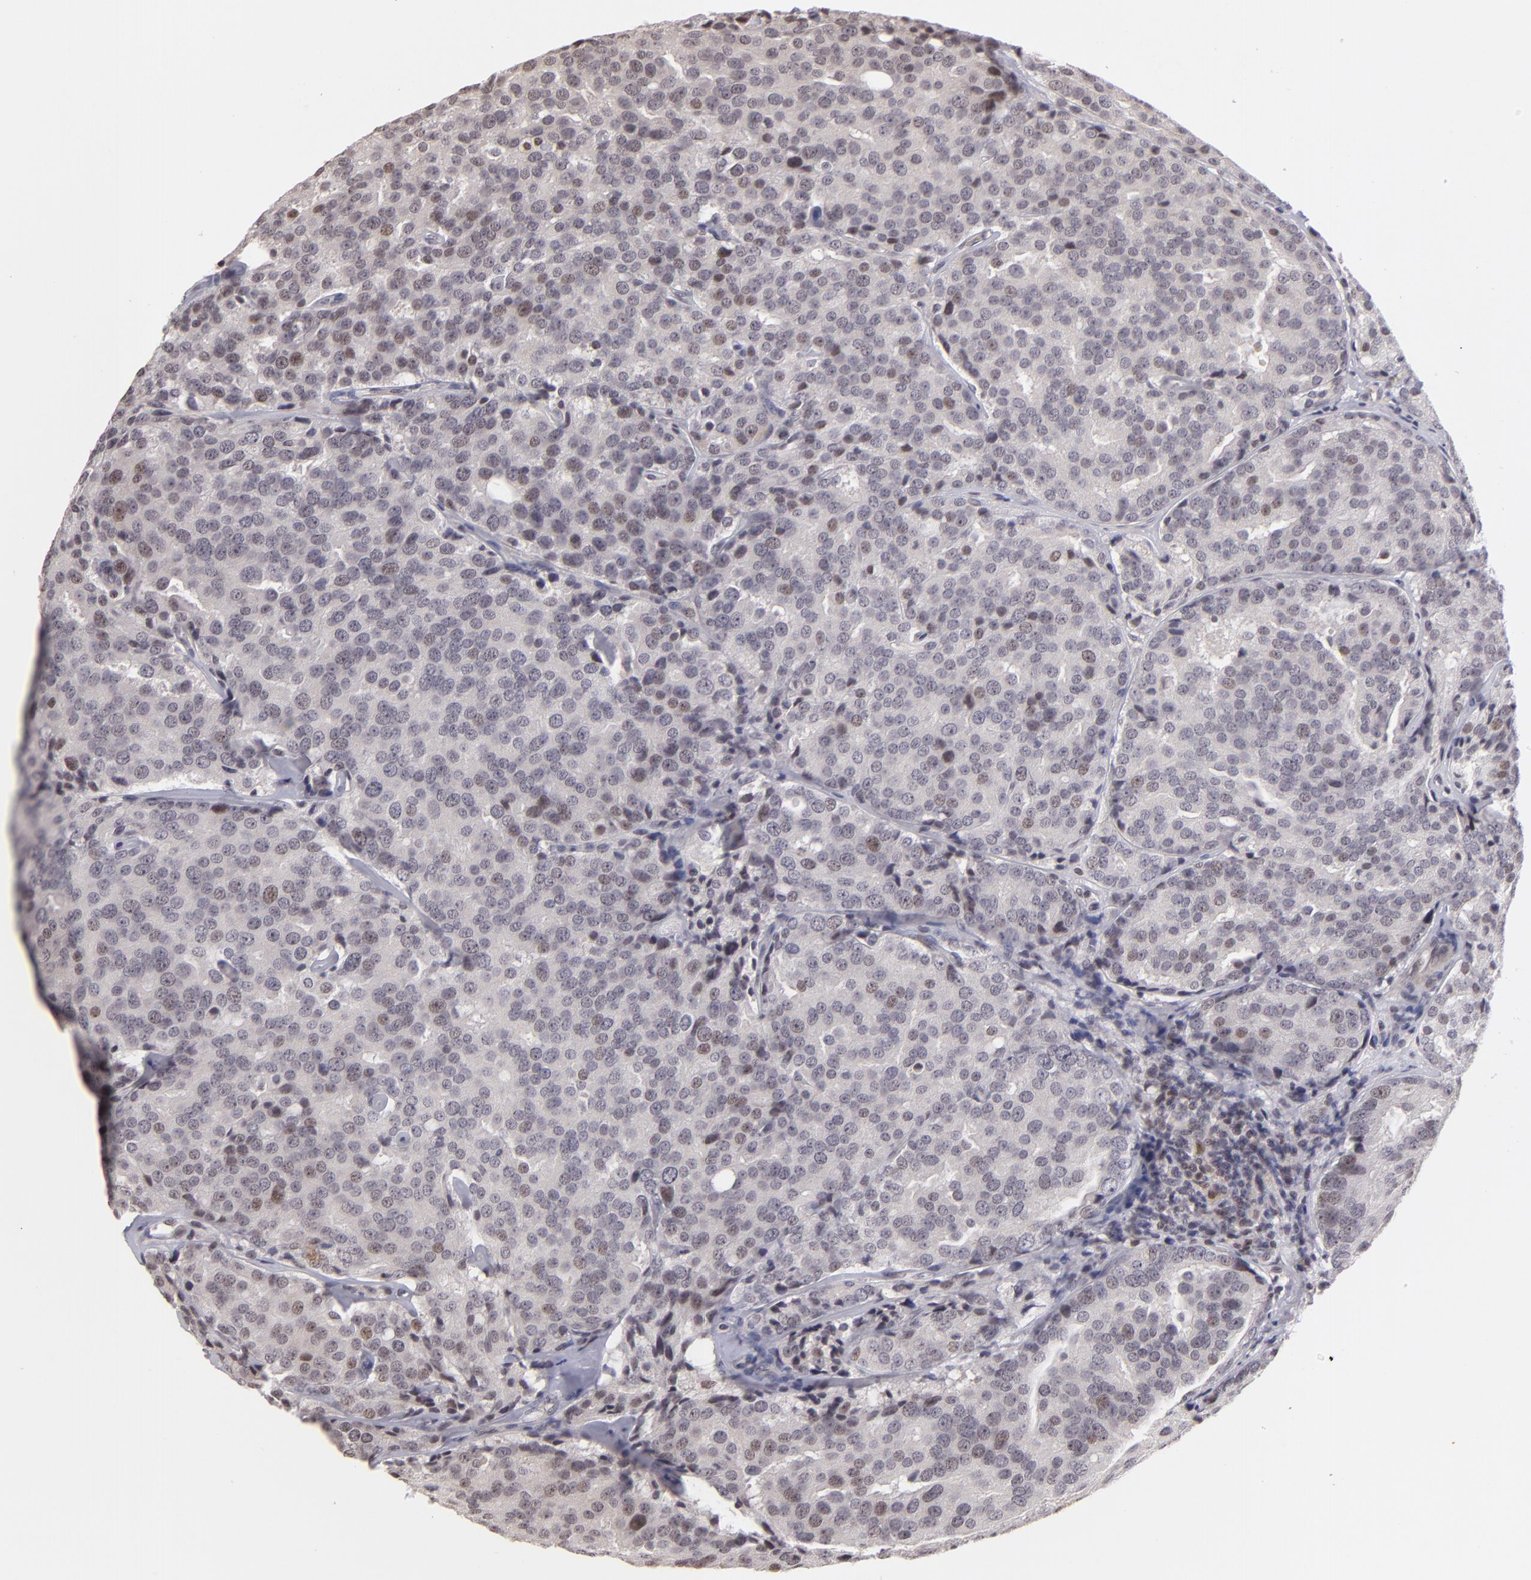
{"staining": {"intensity": "weak", "quantity": "<25%", "location": "nuclear"}, "tissue": "prostate cancer", "cell_type": "Tumor cells", "image_type": "cancer", "snomed": [{"axis": "morphology", "description": "Adenocarcinoma, High grade"}, {"axis": "topography", "description": "Prostate"}], "caption": "There is no significant positivity in tumor cells of prostate cancer.", "gene": "RARB", "patient": {"sex": "male", "age": 64}}